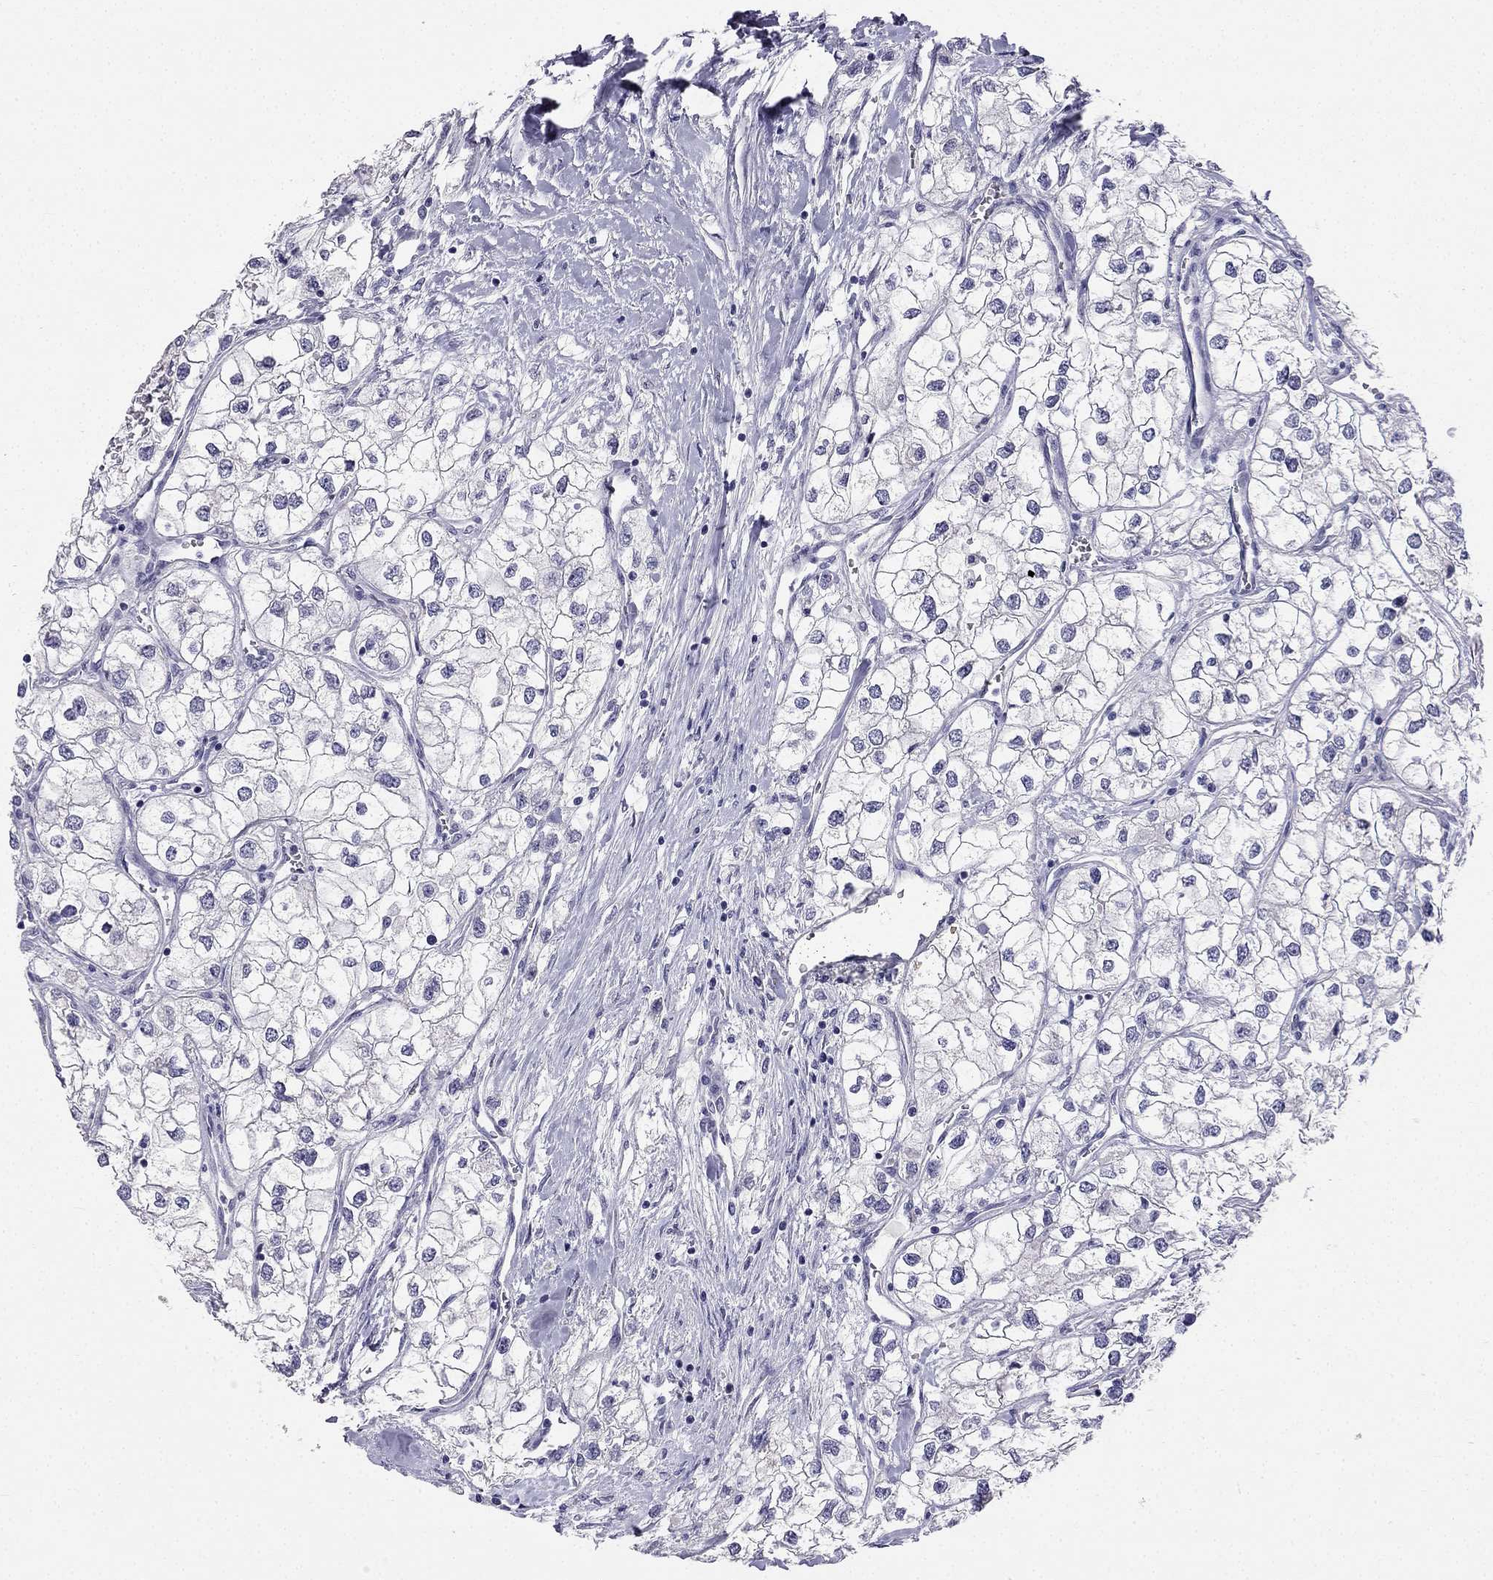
{"staining": {"intensity": "negative", "quantity": "none", "location": "none"}, "tissue": "renal cancer", "cell_type": "Tumor cells", "image_type": "cancer", "snomed": [{"axis": "morphology", "description": "Adenocarcinoma, NOS"}, {"axis": "topography", "description": "Kidney"}], "caption": "A micrograph of renal cancer stained for a protein displays no brown staining in tumor cells.", "gene": "C16orf89", "patient": {"sex": "male", "age": 59}}